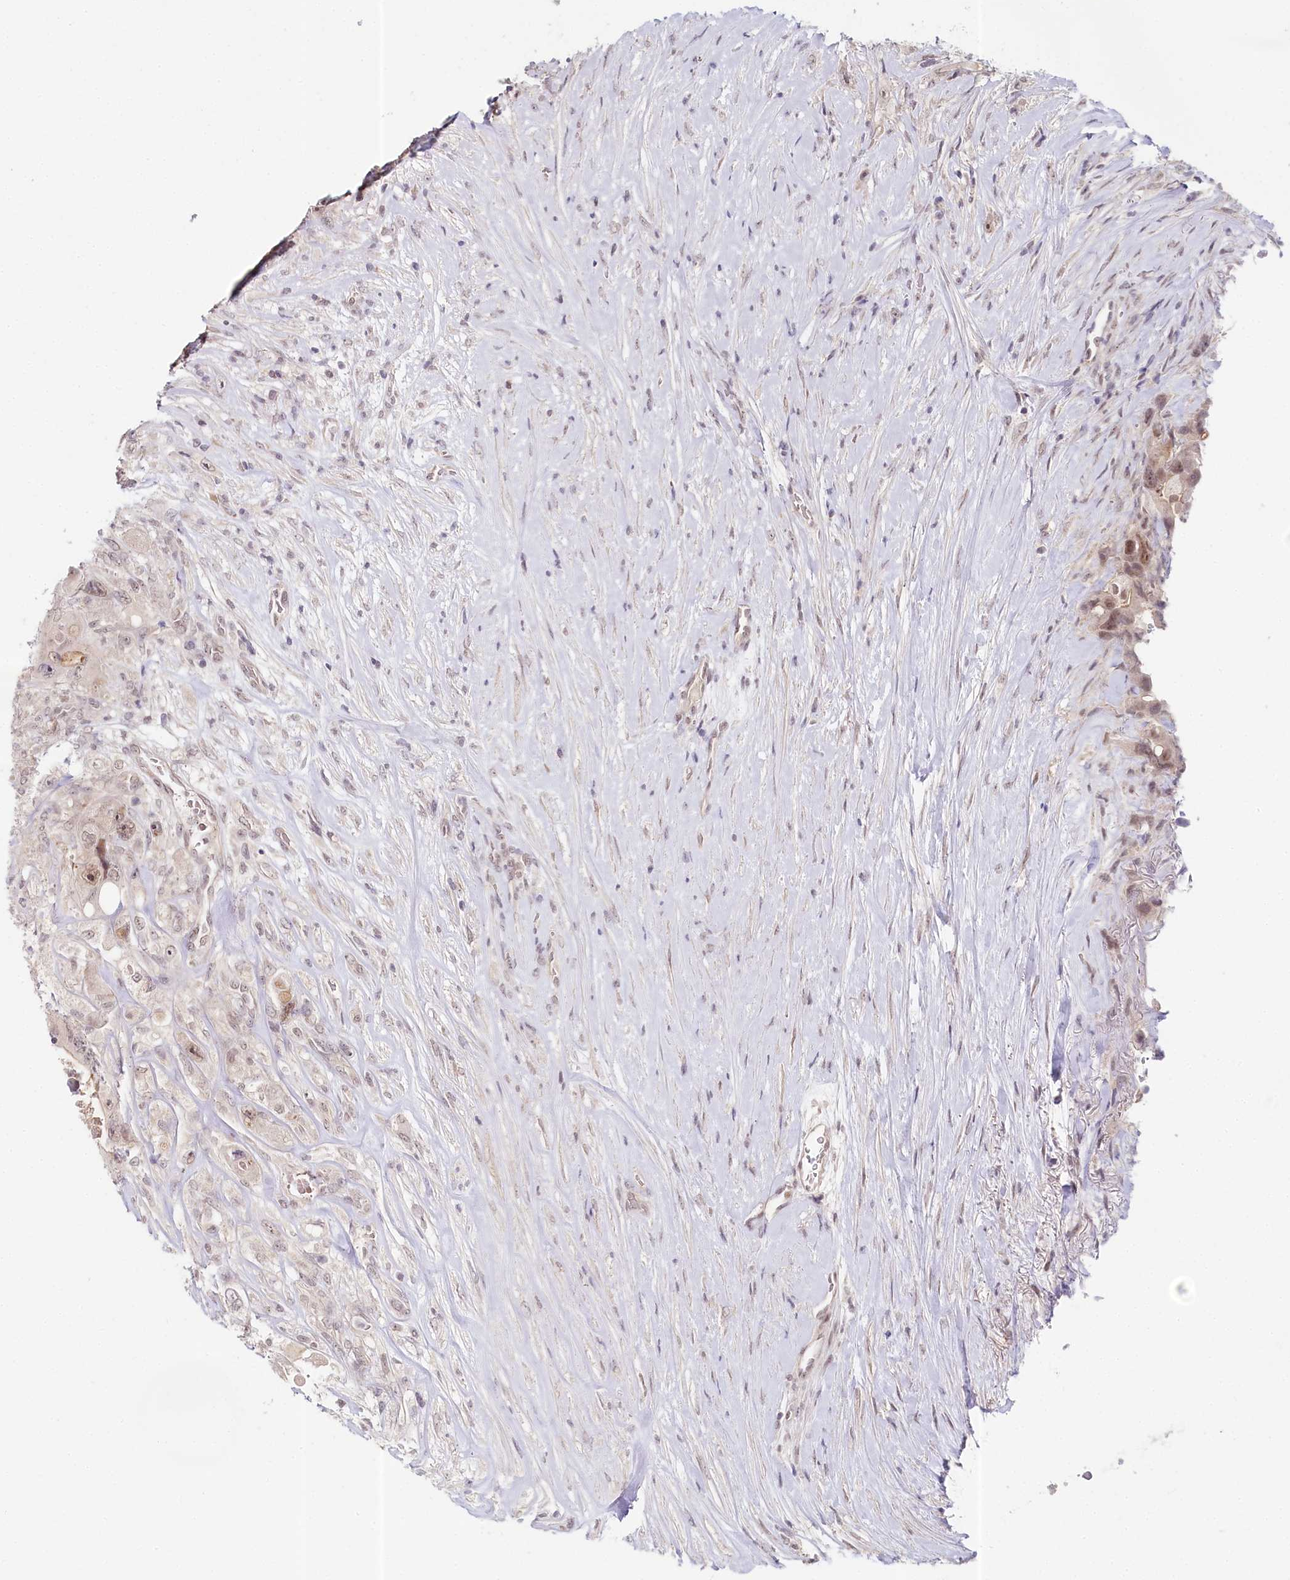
{"staining": {"intensity": "moderate", "quantity": "<25%", "location": "cytoplasmic/membranous,nuclear"}, "tissue": "colorectal cancer", "cell_type": "Tumor cells", "image_type": "cancer", "snomed": [{"axis": "morphology", "description": "Adenocarcinoma, NOS"}, {"axis": "topography", "description": "Colon"}], "caption": "This photomicrograph demonstrates colorectal cancer stained with IHC to label a protein in brown. The cytoplasmic/membranous and nuclear of tumor cells show moderate positivity for the protein. Nuclei are counter-stained blue.", "gene": "AMTN", "patient": {"sex": "female", "age": 46}}